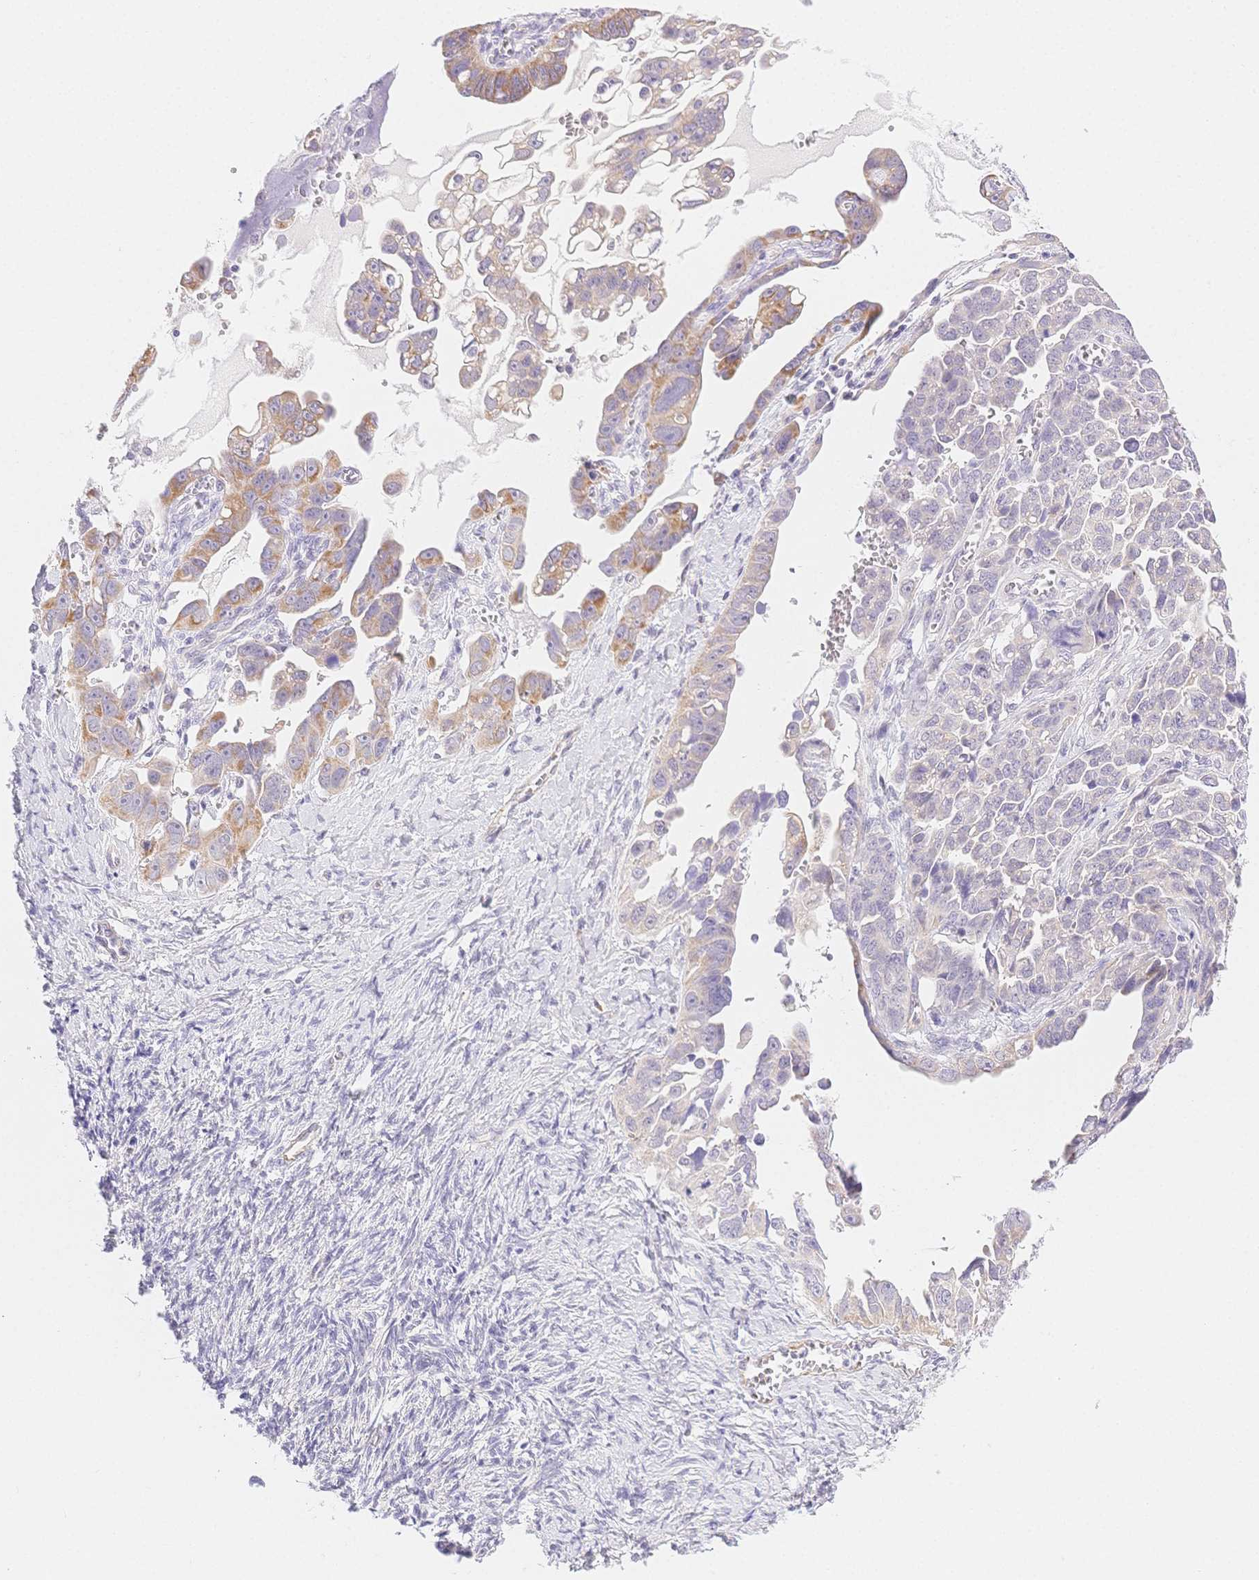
{"staining": {"intensity": "moderate", "quantity": "<25%", "location": "cytoplasmic/membranous"}, "tissue": "ovarian cancer", "cell_type": "Tumor cells", "image_type": "cancer", "snomed": [{"axis": "morphology", "description": "Cystadenocarcinoma, serous, NOS"}, {"axis": "topography", "description": "Ovary"}], "caption": "An image of serous cystadenocarcinoma (ovarian) stained for a protein demonstrates moderate cytoplasmic/membranous brown staining in tumor cells.", "gene": "CSN1S1", "patient": {"sex": "female", "age": 59}}